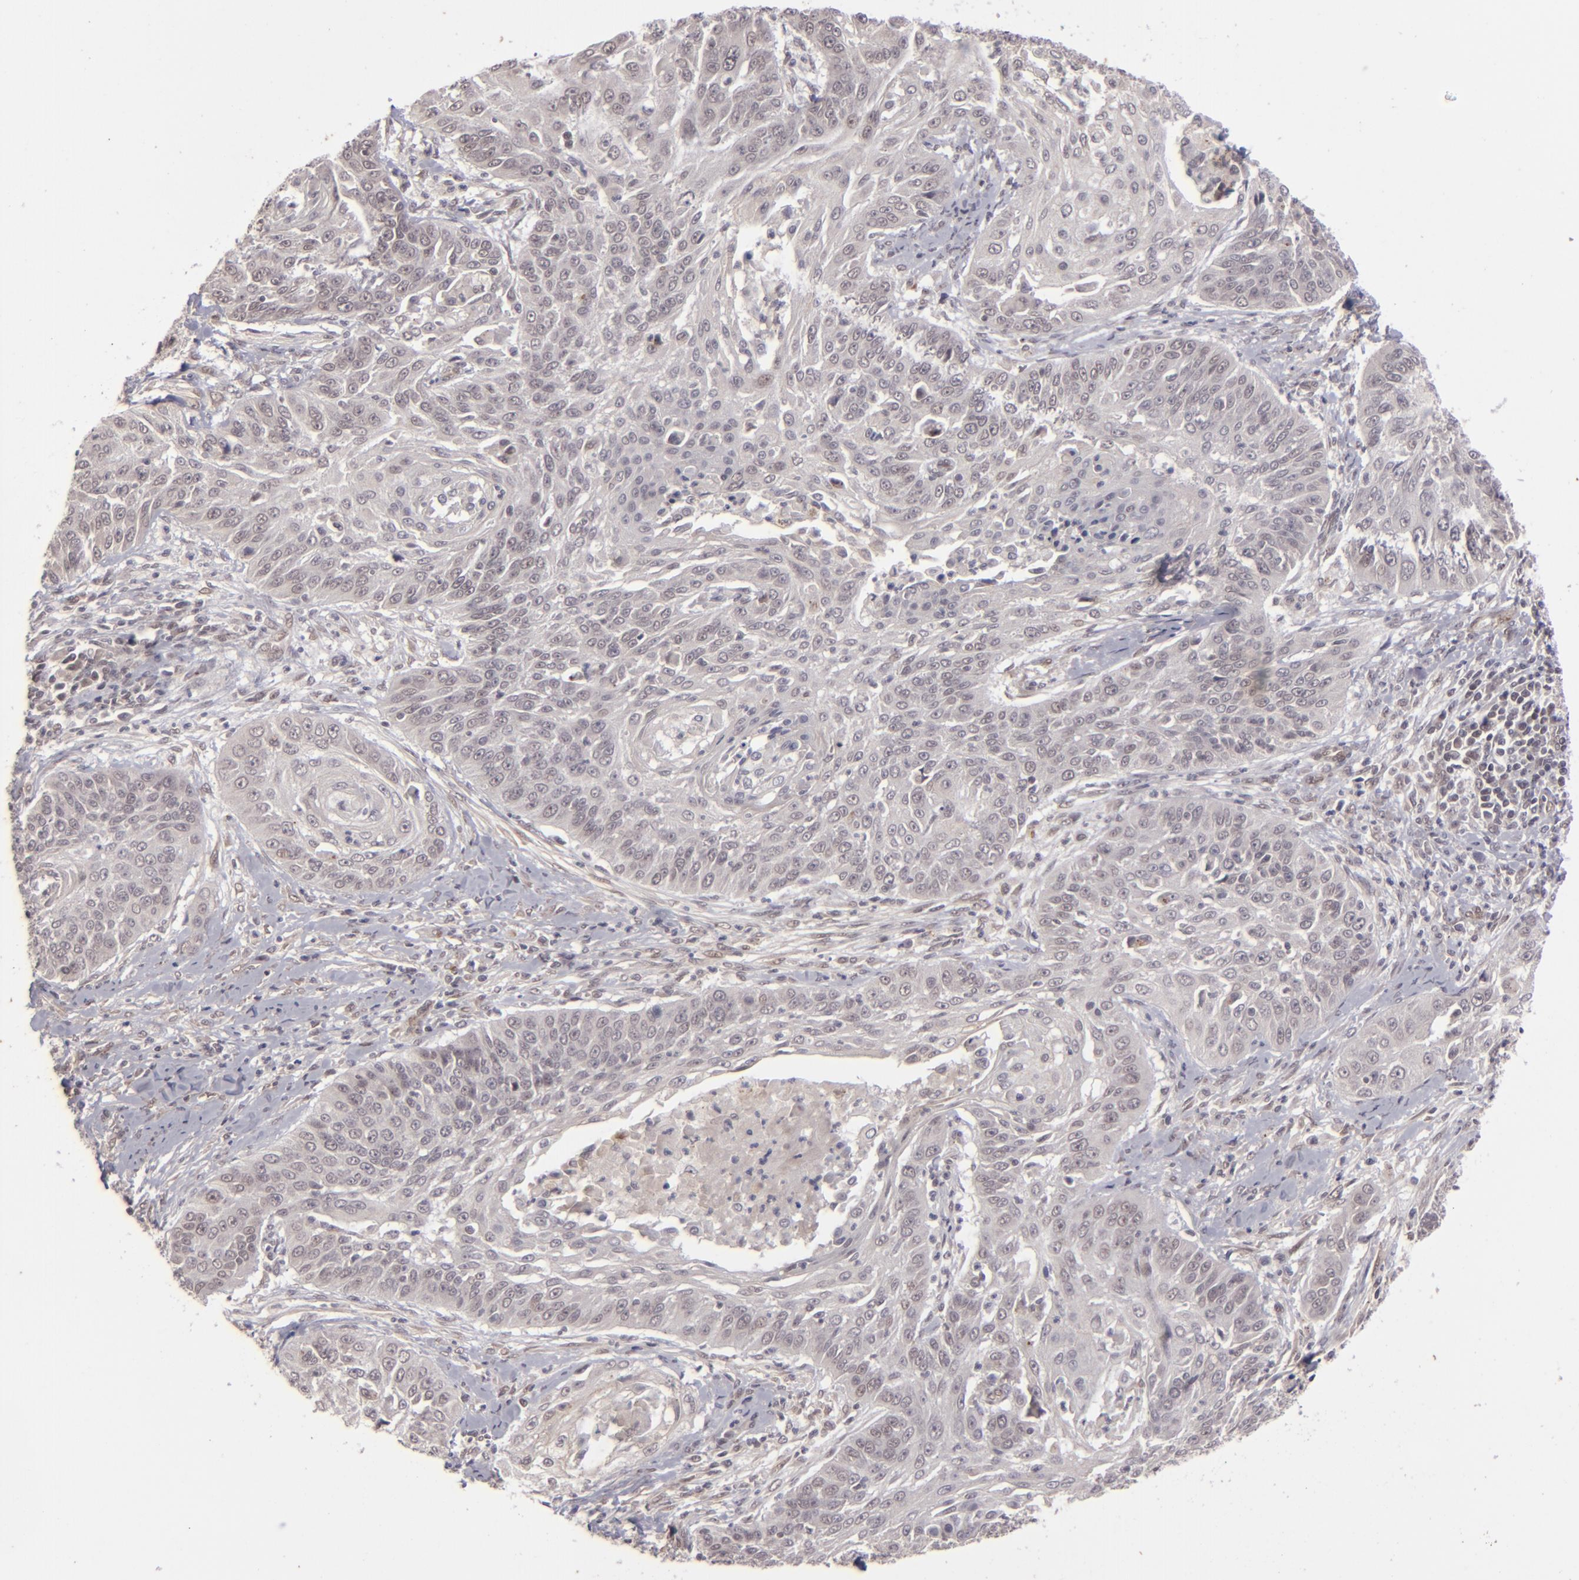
{"staining": {"intensity": "negative", "quantity": "none", "location": "none"}, "tissue": "cervical cancer", "cell_type": "Tumor cells", "image_type": "cancer", "snomed": [{"axis": "morphology", "description": "Squamous cell carcinoma, NOS"}, {"axis": "topography", "description": "Cervix"}], "caption": "There is no significant staining in tumor cells of squamous cell carcinoma (cervical). (Stains: DAB (3,3'-diaminobenzidine) immunohistochemistry with hematoxylin counter stain, Microscopy: brightfield microscopy at high magnification).", "gene": "DFFA", "patient": {"sex": "female", "age": 64}}